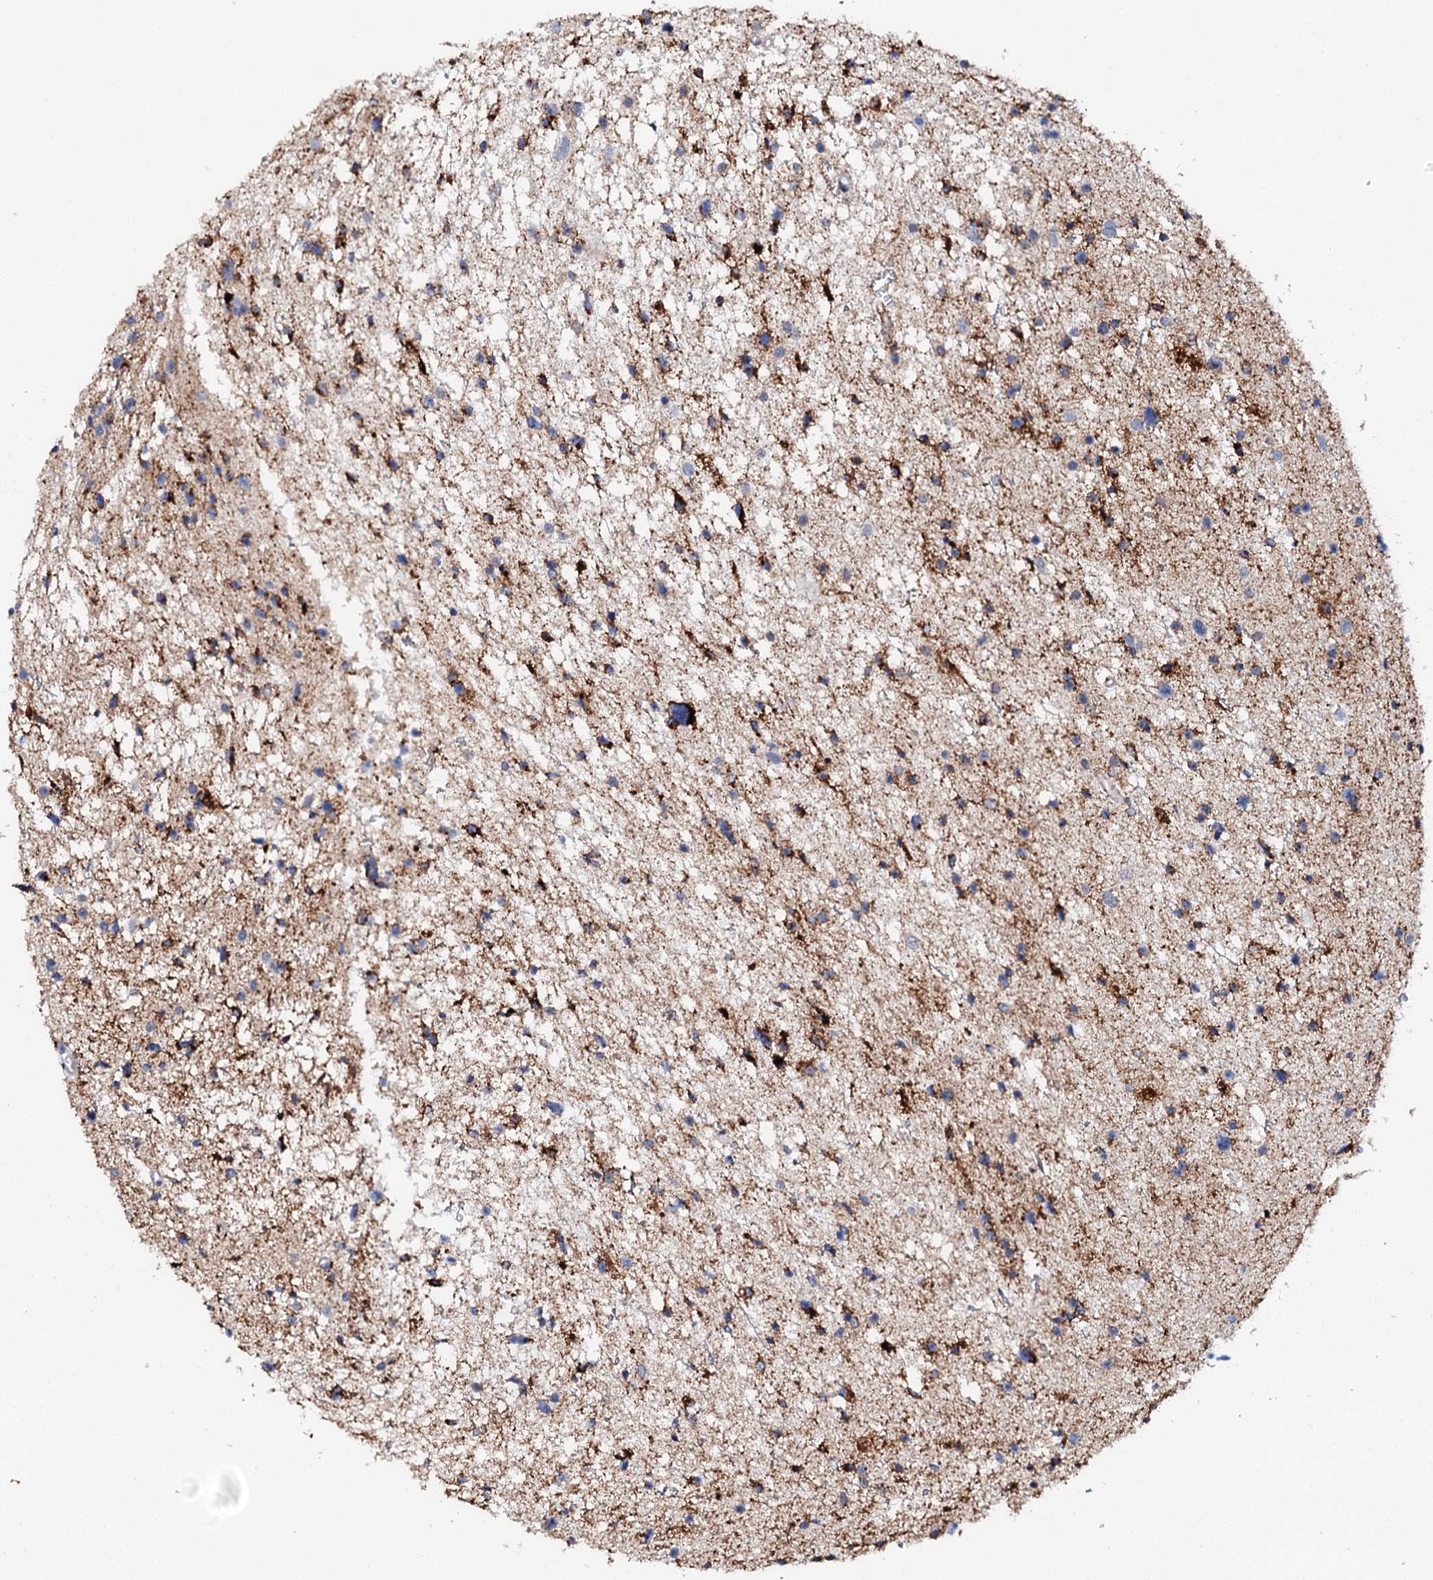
{"staining": {"intensity": "negative", "quantity": "none", "location": "none"}, "tissue": "glioma", "cell_type": "Tumor cells", "image_type": "cancer", "snomed": [{"axis": "morphology", "description": "Glioma, malignant, Low grade"}, {"axis": "topography", "description": "Brain"}], "caption": "An immunohistochemistry micrograph of glioma is shown. There is no staining in tumor cells of glioma.", "gene": "MED13L", "patient": {"sex": "female", "age": 37}}